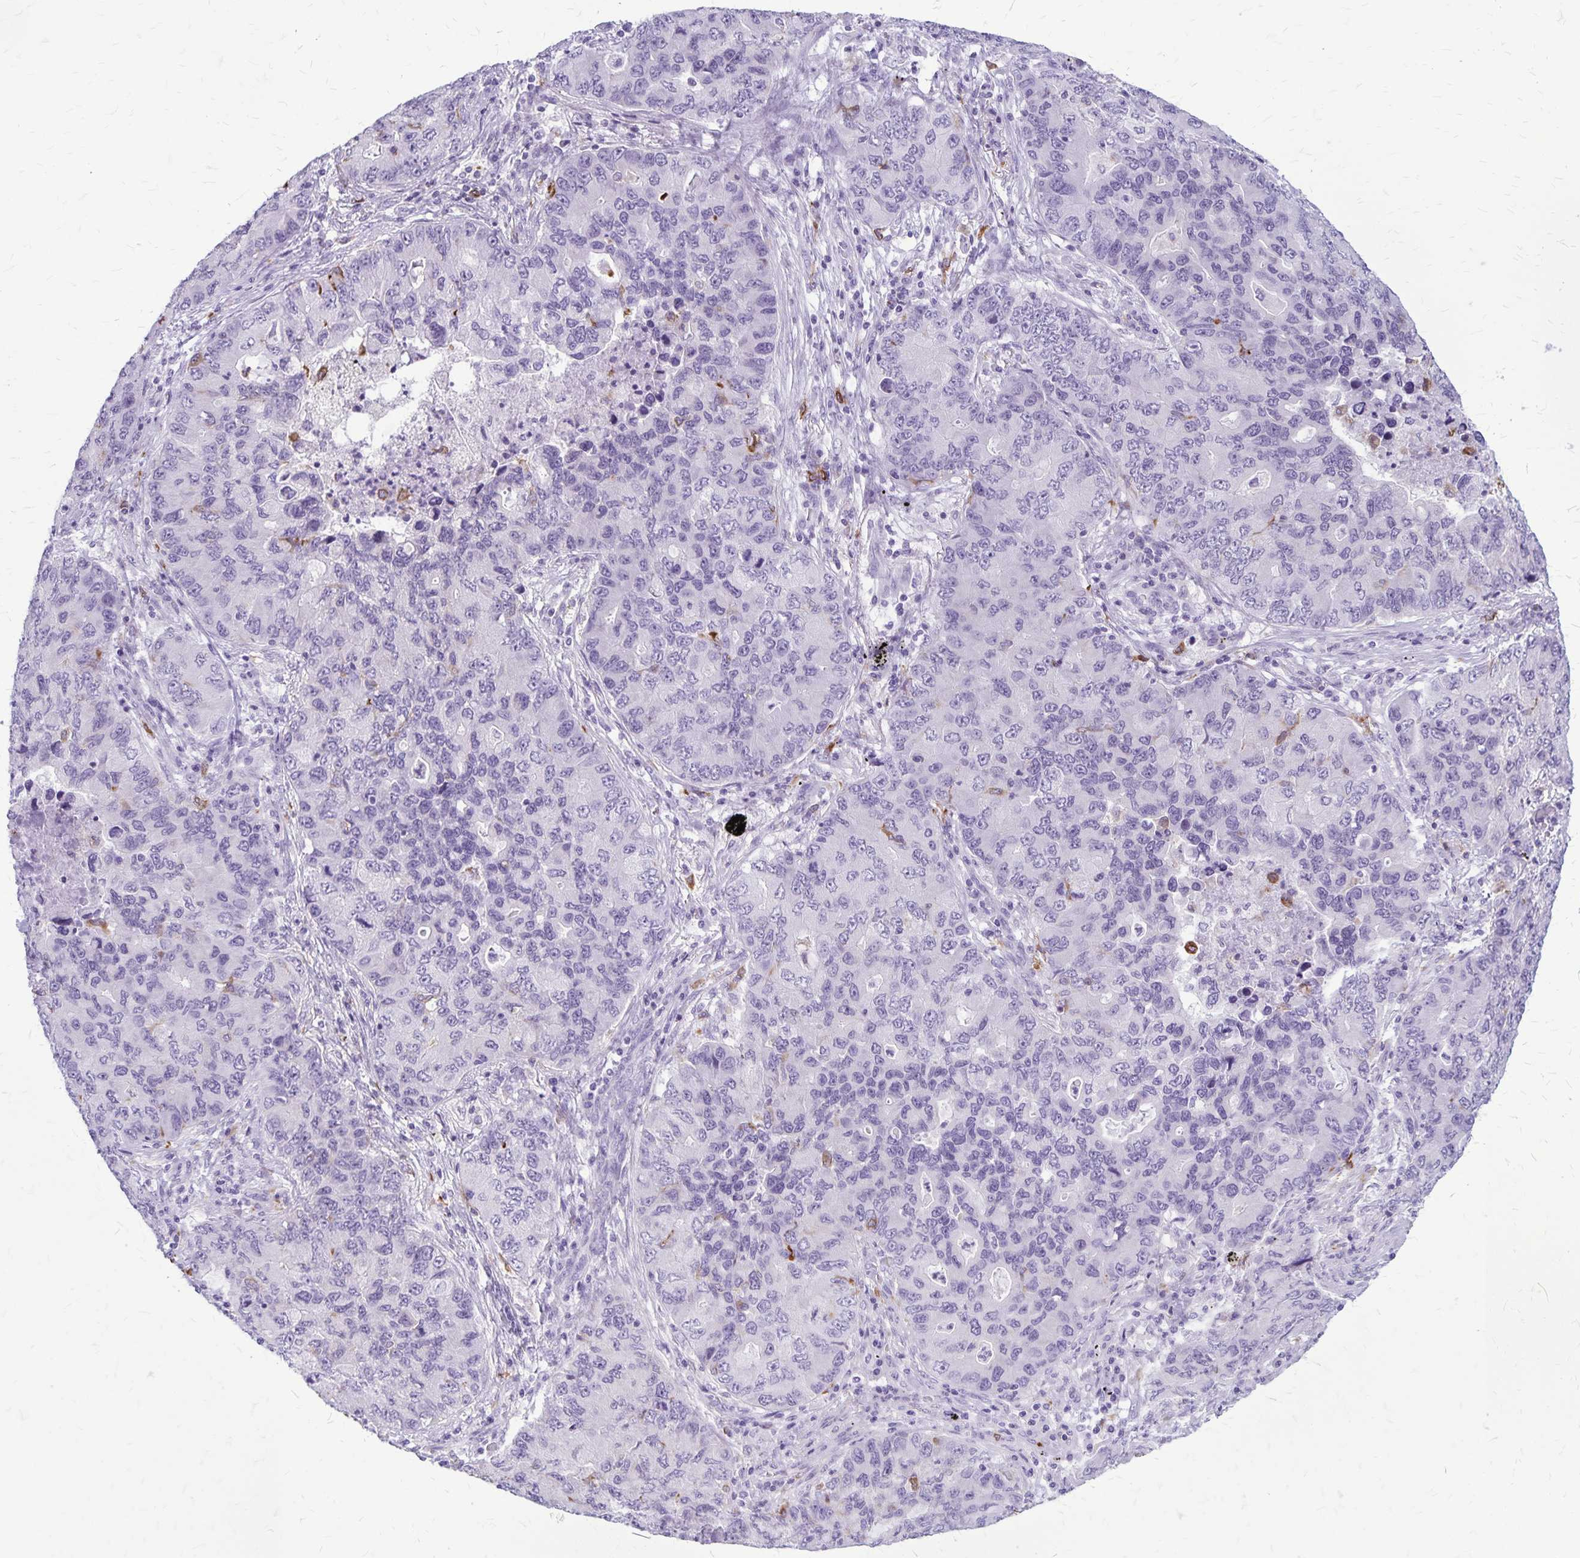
{"staining": {"intensity": "negative", "quantity": "none", "location": "none"}, "tissue": "lung cancer", "cell_type": "Tumor cells", "image_type": "cancer", "snomed": [{"axis": "morphology", "description": "Adenocarcinoma, NOS"}, {"axis": "morphology", "description": "Adenocarcinoma, metastatic, NOS"}, {"axis": "topography", "description": "Lymph node"}, {"axis": "topography", "description": "Lung"}], "caption": "Lung adenocarcinoma was stained to show a protein in brown. There is no significant positivity in tumor cells.", "gene": "RTN1", "patient": {"sex": "female", "age": 54}}